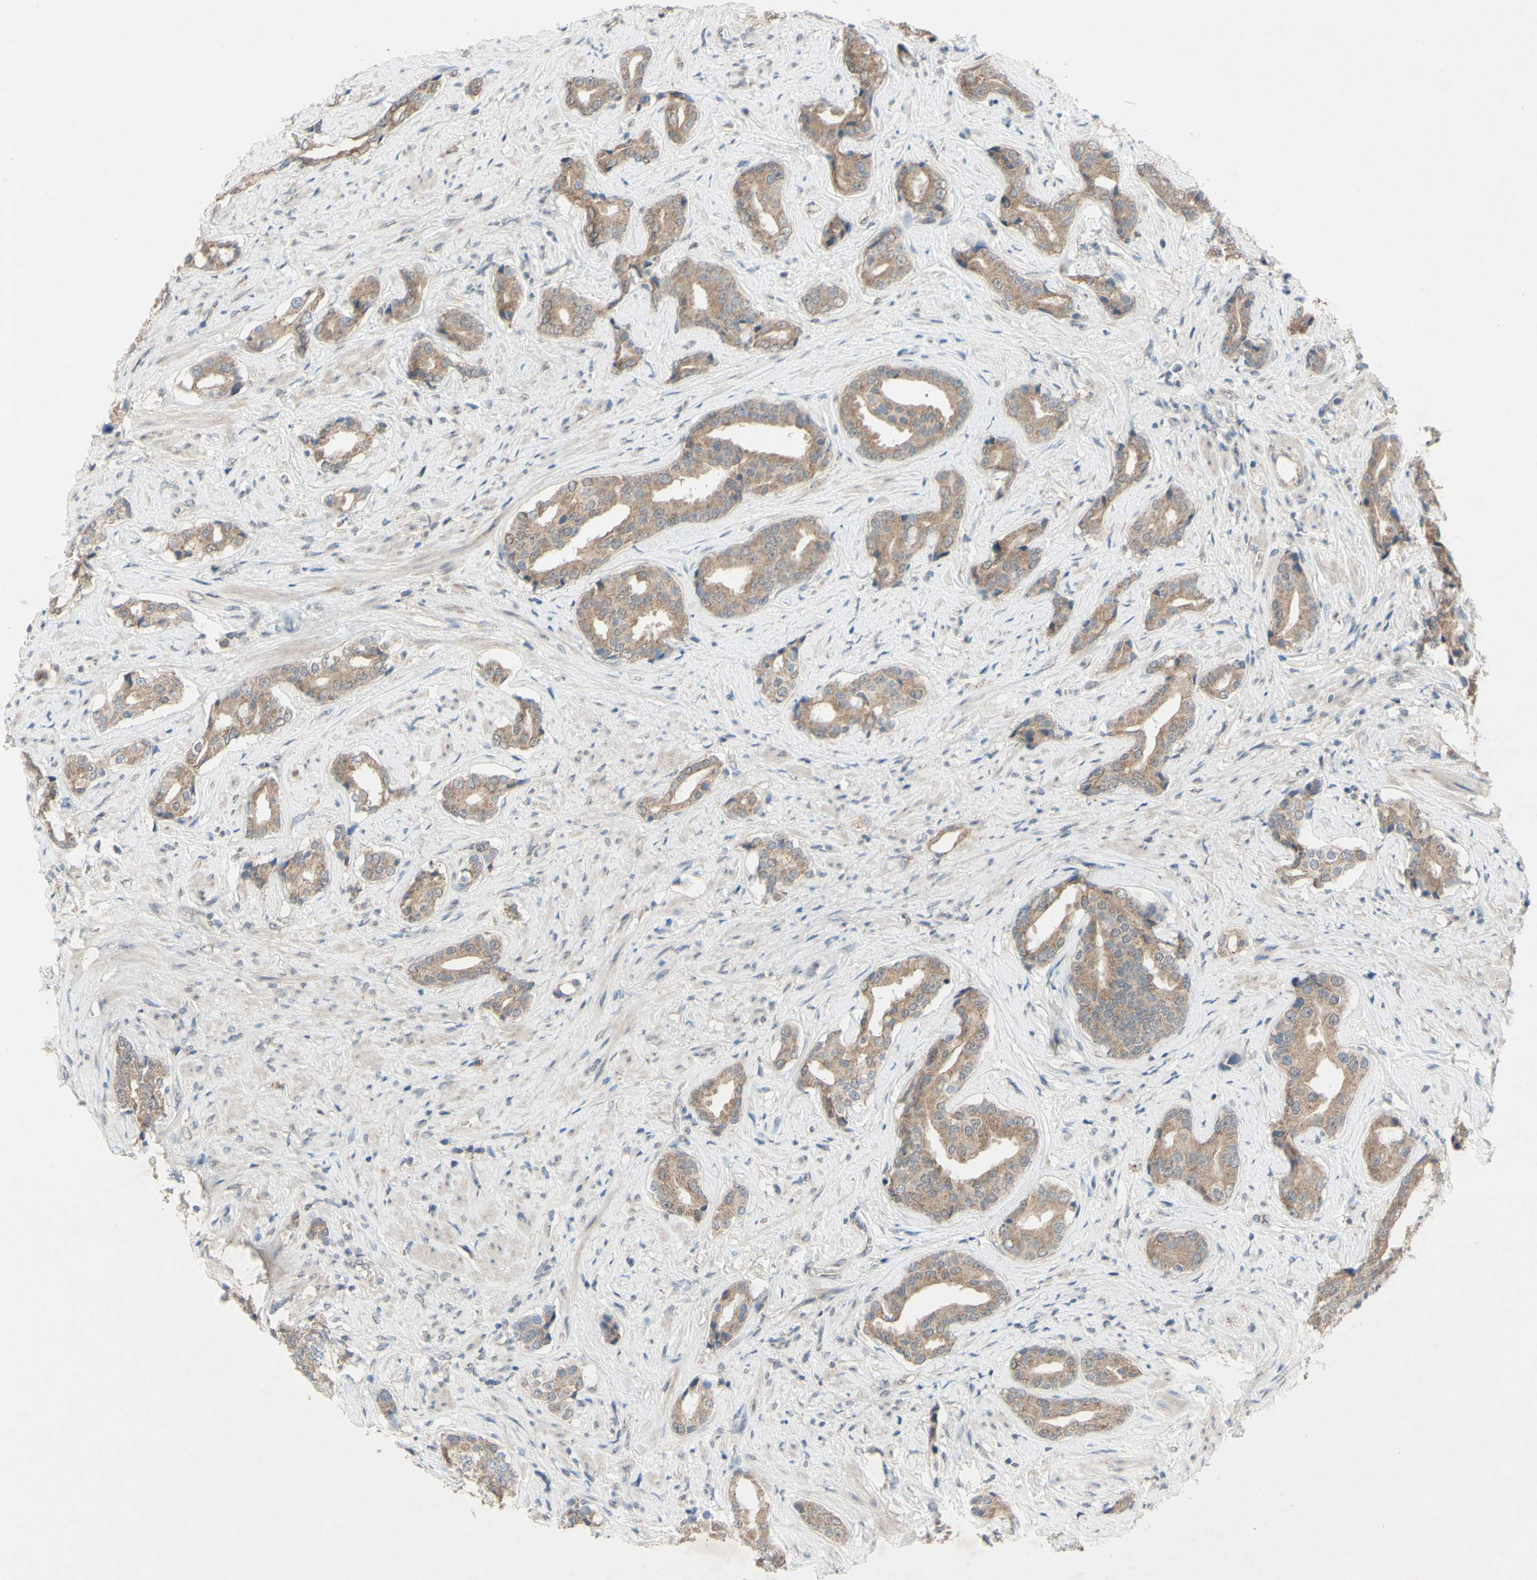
{"staining": {"intensity": "moderate", "quantity": ">75%", "location": "cytoplasmic/membranous"}, "tissue": "prostate cancer", "cell_type": "Tumor cells", "image_type": "cancer", "snomed": [{"axis": "morphology", "description": "Adenocarcinoma, High grade"}, {"axis": "topography", "description": "Prostate"}], "caption": "Immunohistochemical staining of human prostate cancer reveals moderate cytoplasmic/membranous protein positivity in approximately >75% of tumor cells. (Brightfield microscopy of DAB IHC at high magnification).", "gene": "CDCP1", "patient": {"sex": "male", "age": 71}}